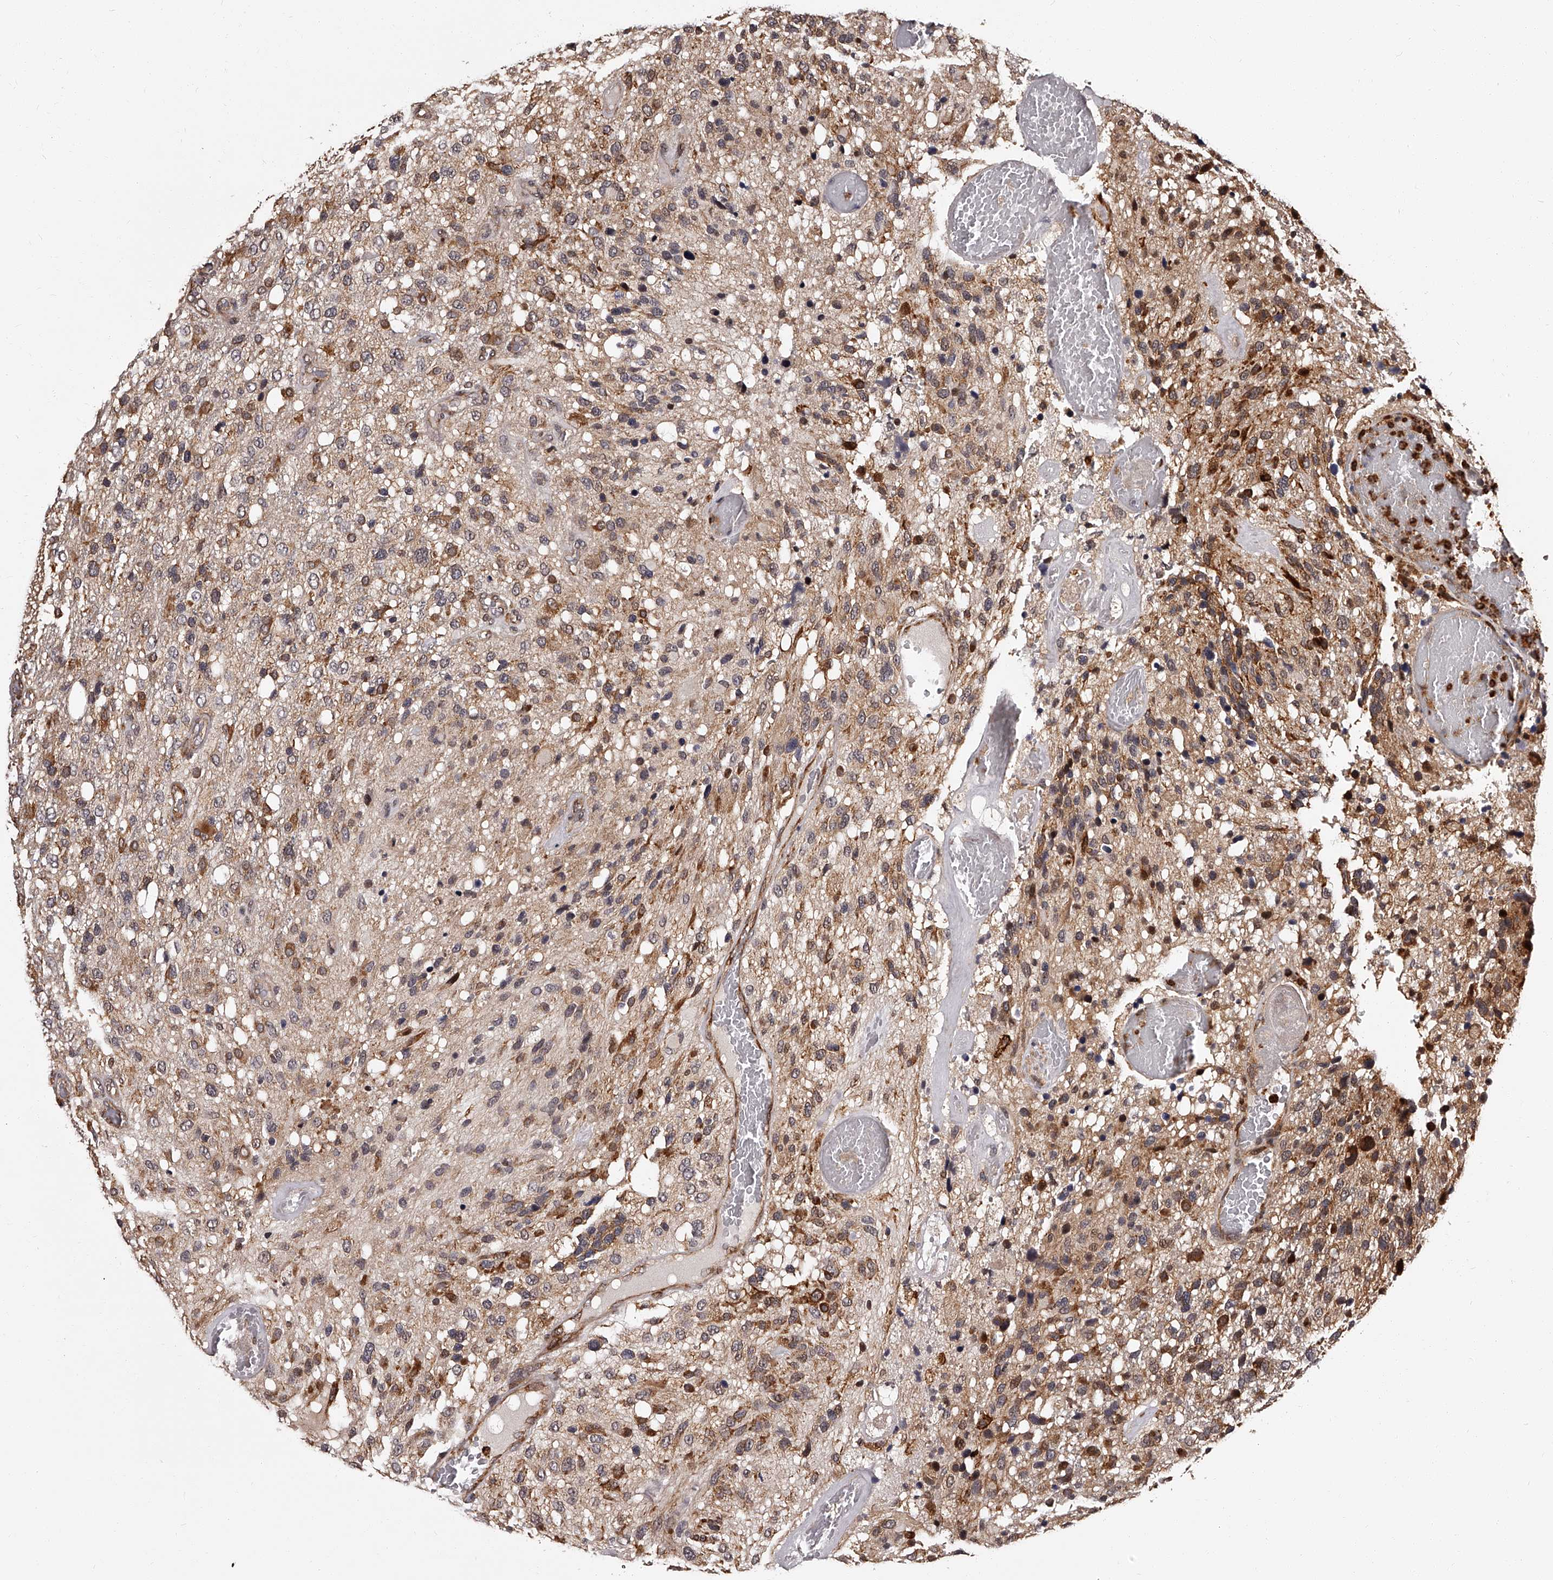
{"staining": {"intensity": "moderate", "quantity": "<25%", "location": "cytoplasmic/membranous"}, "tissue": "glioma", "cell_type": "Tumor cells", "image_type": "cancer", "snomed": [{"axis": "morphology", "description": "Glioma, malignant, High grade"}, {"axis": "topography", "description": "Brain"}], "caption": "The immunohistochemical stain shows moderate cytoplasmic/membranous staining in tumor cells of malignant high-grade glioma tissue. (IHC, brightfield microscopy, high magnification).", "gene": "RSC1A1", "patient": {"sex": "female", "age": 58}}